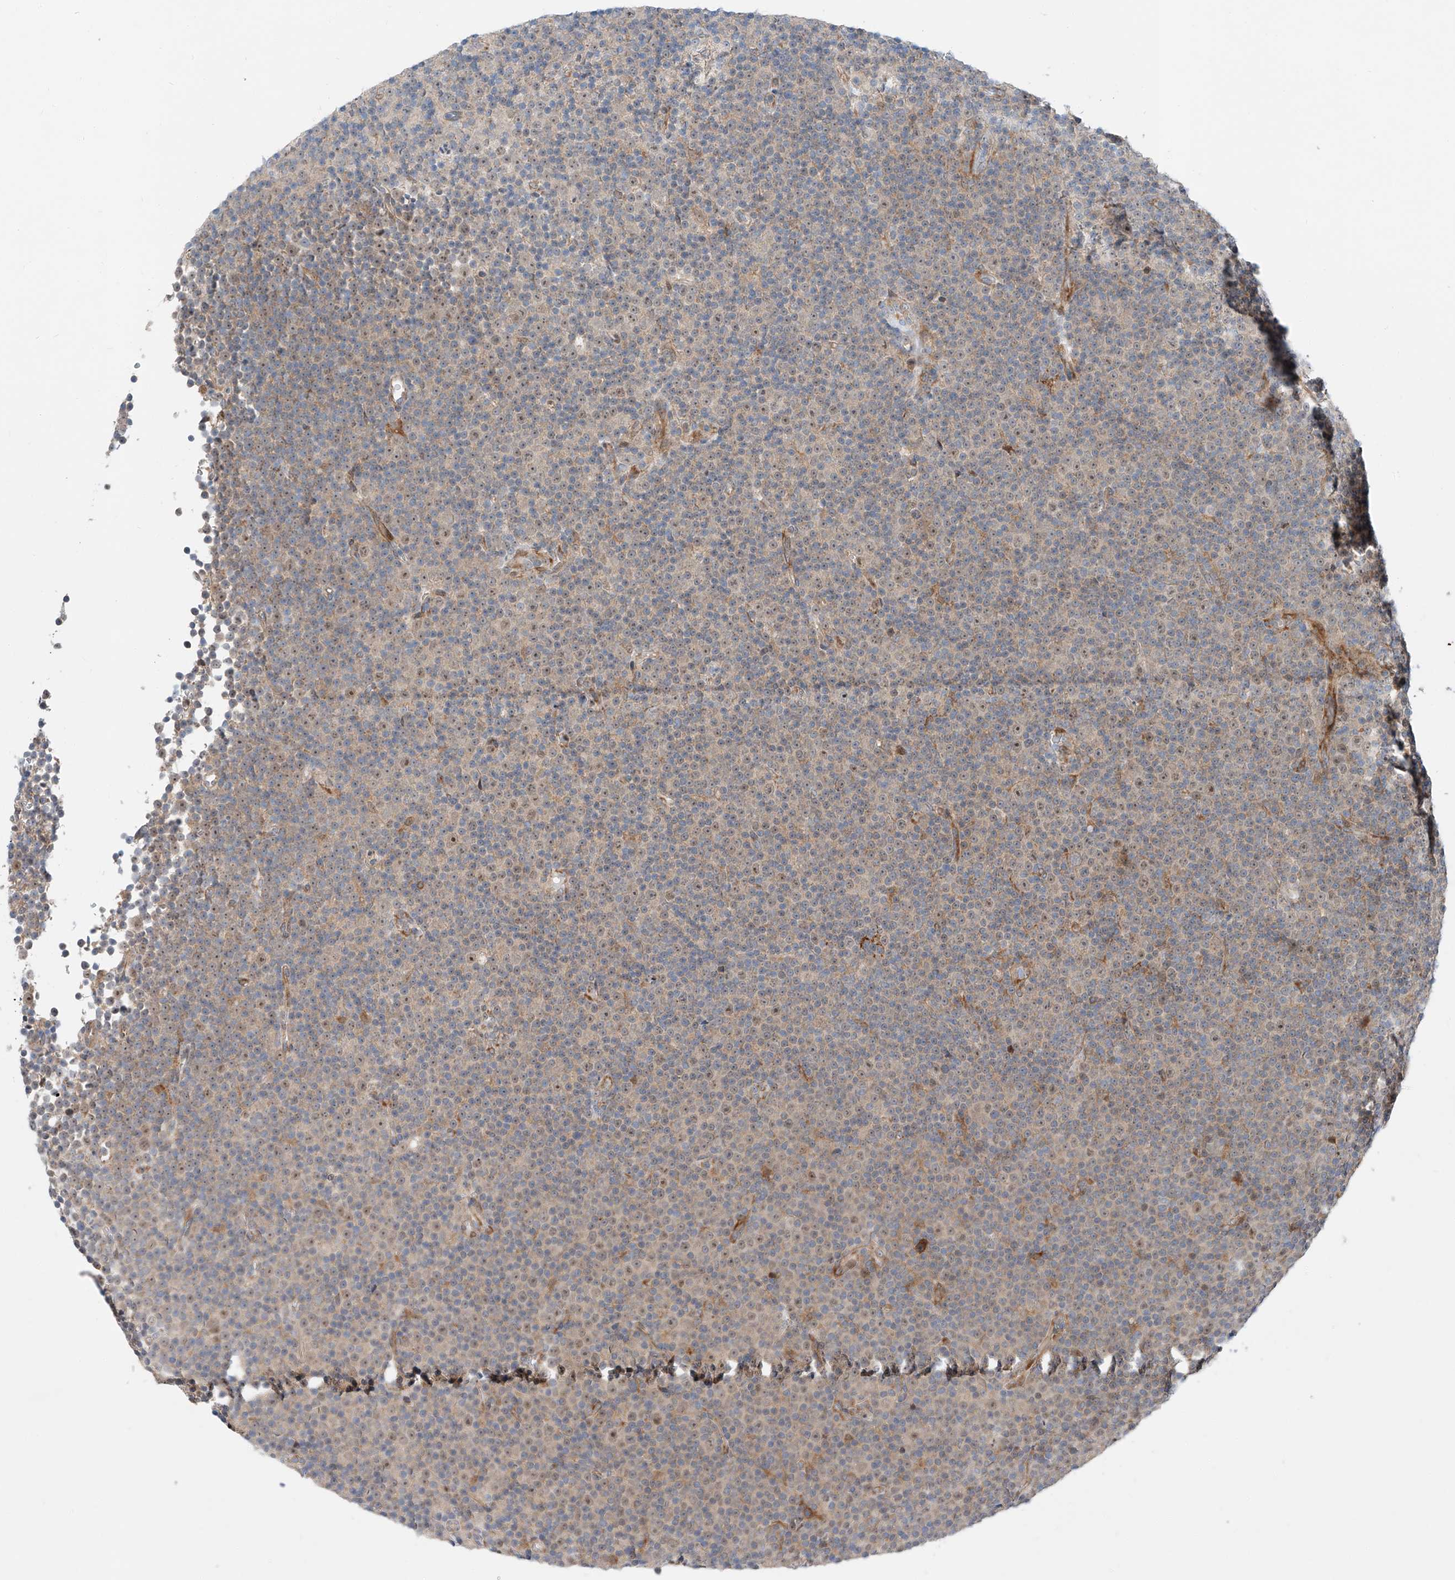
{"staining": {"intensity": "weak", "quantity": "<25%", "location": "nuclear"}, "tissue": "lymphoma", "cell_type": "Tumor cells", "image_type": "cancer", "snomed": [{"axis": "morphology", "description": "Malignant lymphoma, non-Hodgkin's type, Low grade"}, {"axis": "topography", "description": "Lymph node"}], "caption": "Low-grade malignant lymphoma, non-Hodgkin's type was stained to show a protein in brown. There is no significant staining in tumor cells.", "gene": "CLDND1", "patient": {"sex": "female", "age": 67}}